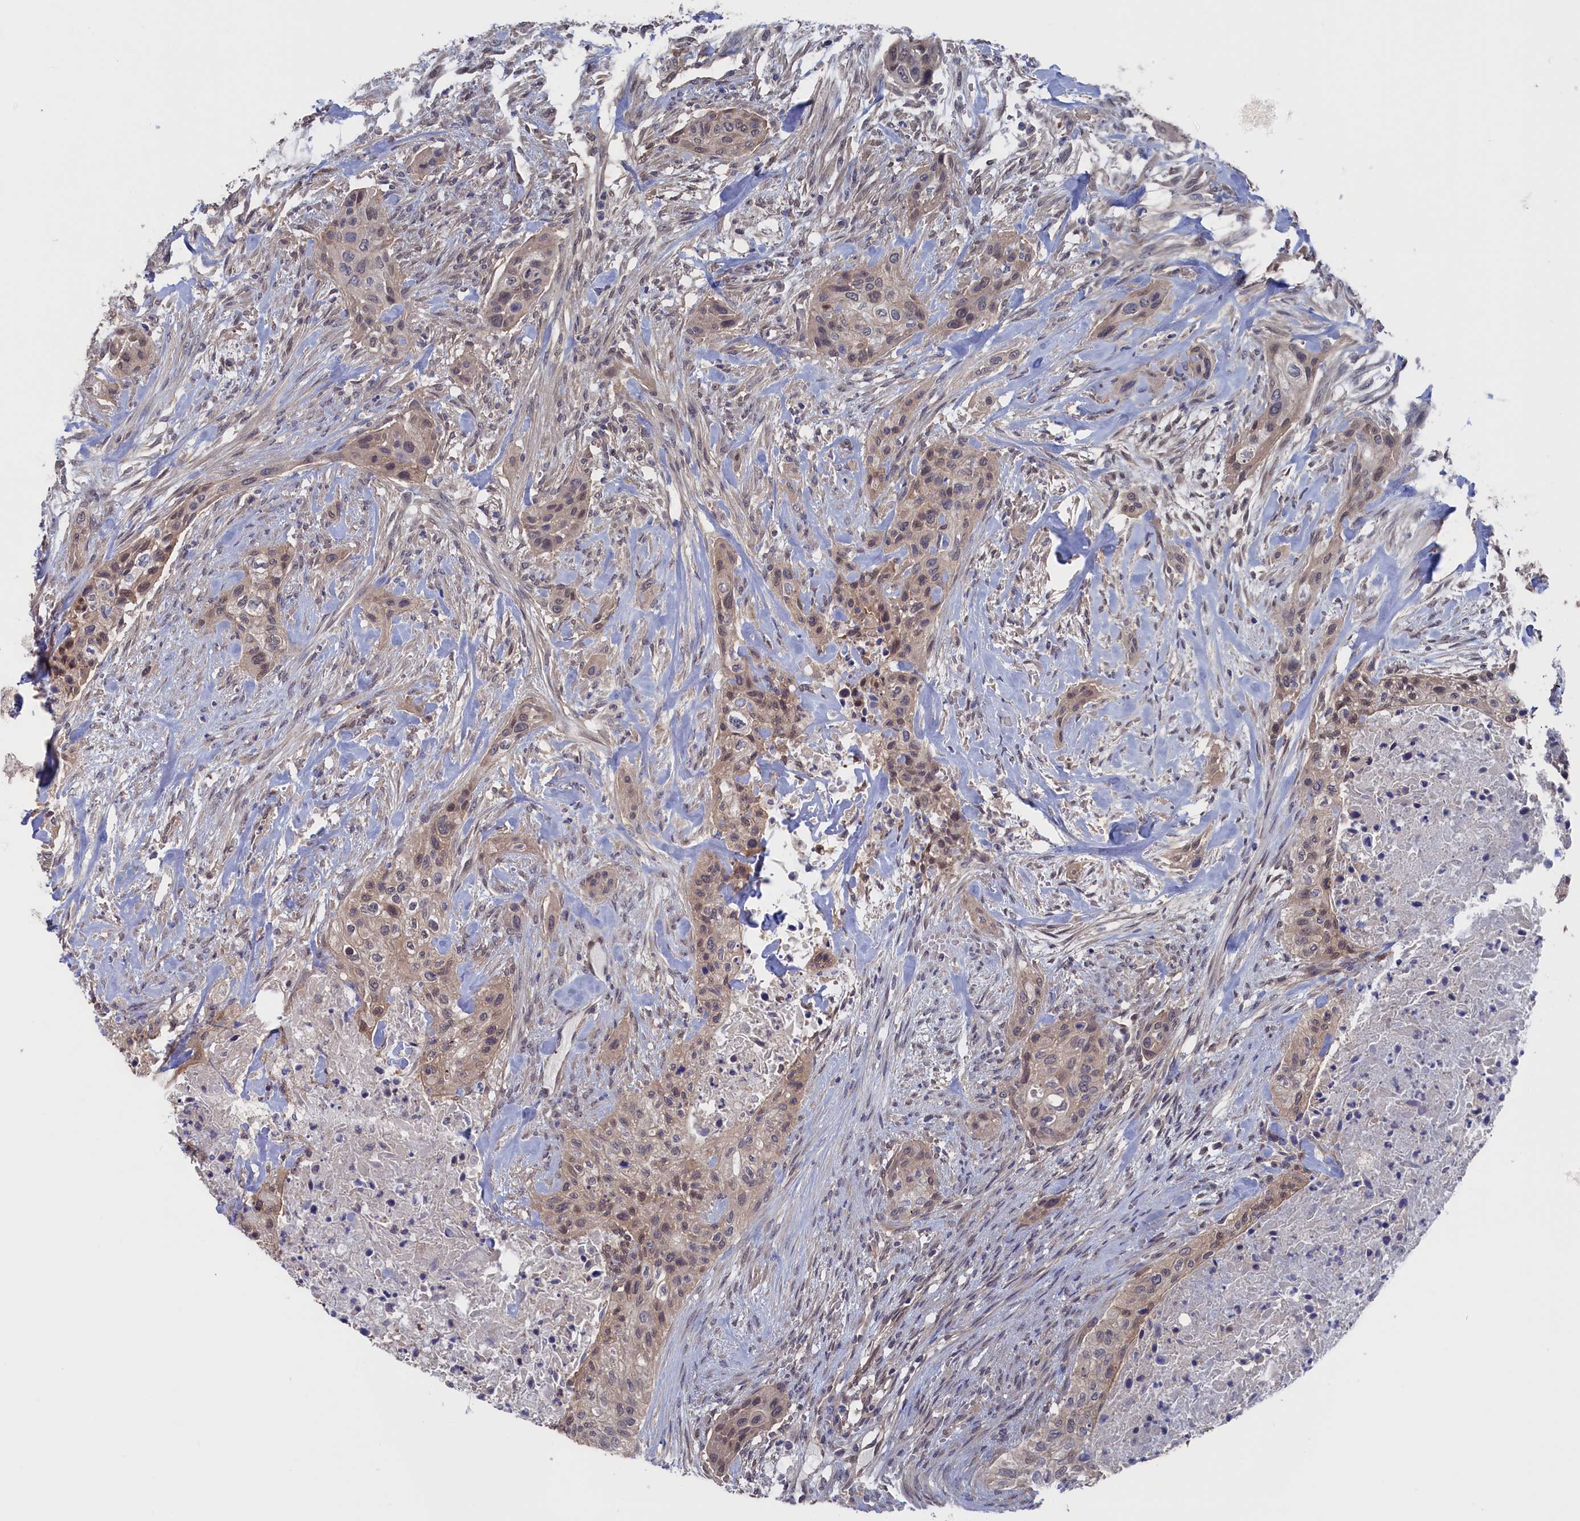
{"staining": {"intensity": "weak", "quantity": "25%-75%", "location": "nuclear"}, "tissue": "urothelial cancer", "cell_type": "Tumor cells", "image_type": "cancer", "snomed": [{"axis": "morphology", "description": "Urothelial carcinoma, High grade"}, {"axis": "topography", "description": "Urinary bladder"}], "caption": "High-magnification brightfield microscopy of high-grade urothelial carcinoma stained with DAB (brown) and counterstained with hematoxylin (blue). tumor cells exhibit weak nuclear positivity is appreciated in about25%-75% of cells.", "gene": "NUTF2", "patient": {"sex": "male", "age": 35}}